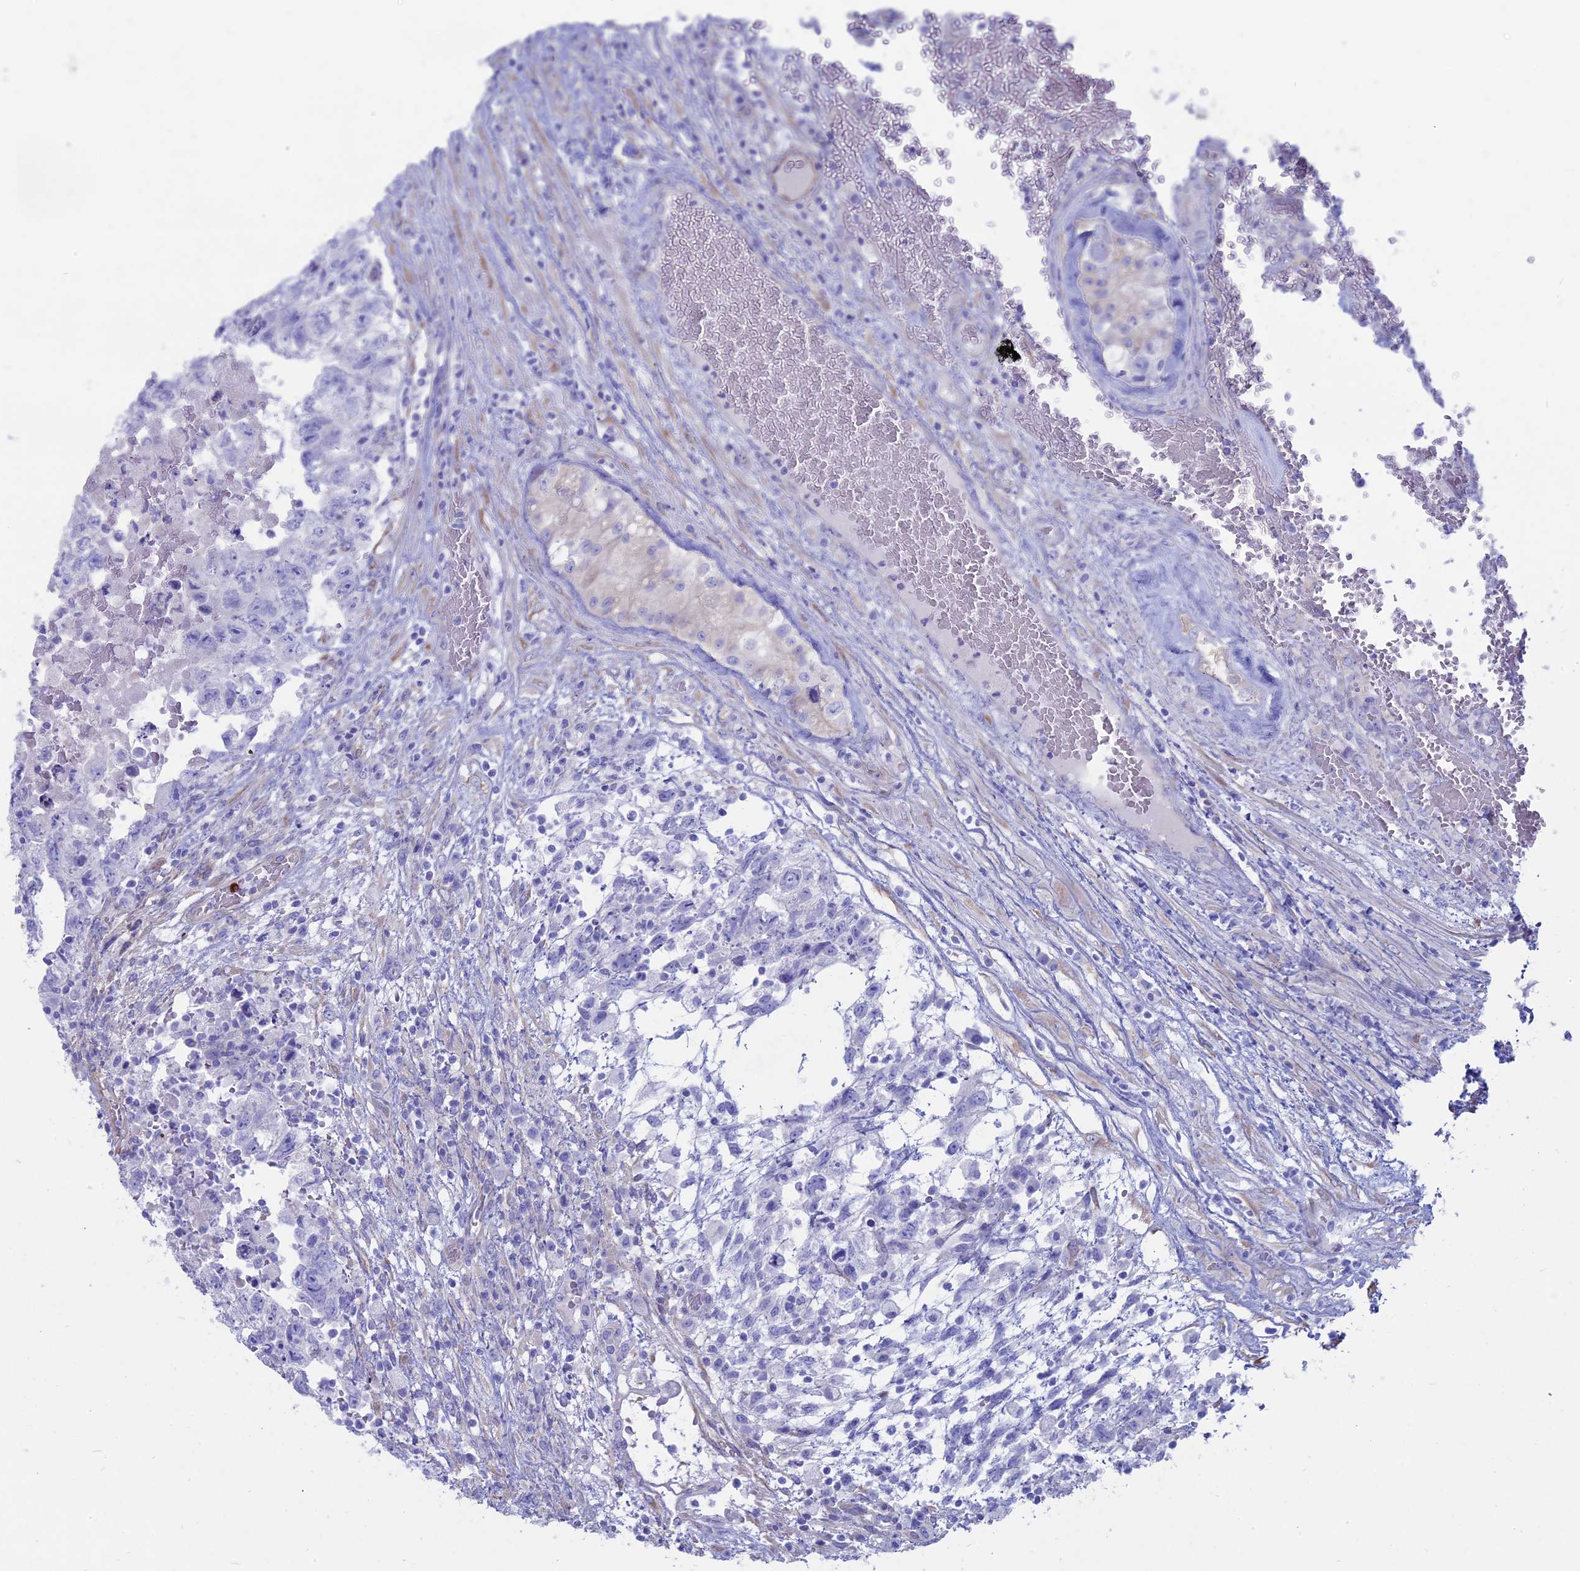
{"staining": {"intensity": "negative", "quantity": "none", "location": "none"}, "tissue": "testis cancer", "cell_type": "Tumor cells", "image_type": "cancer", "snomed": [{"axis": "morphology", "description": "Carcinoma, Embryonal, NOS"}, {"axis": "topography", "description": "Testis"}], "caption": "Testis cancer (embryonal carcinoma) stained for a protein using immunohistochemistry (IHC) exhibits no positivity tumor cells.", "gene": "OR2AE1", "patient": {"sex": "male", "age": 36}}